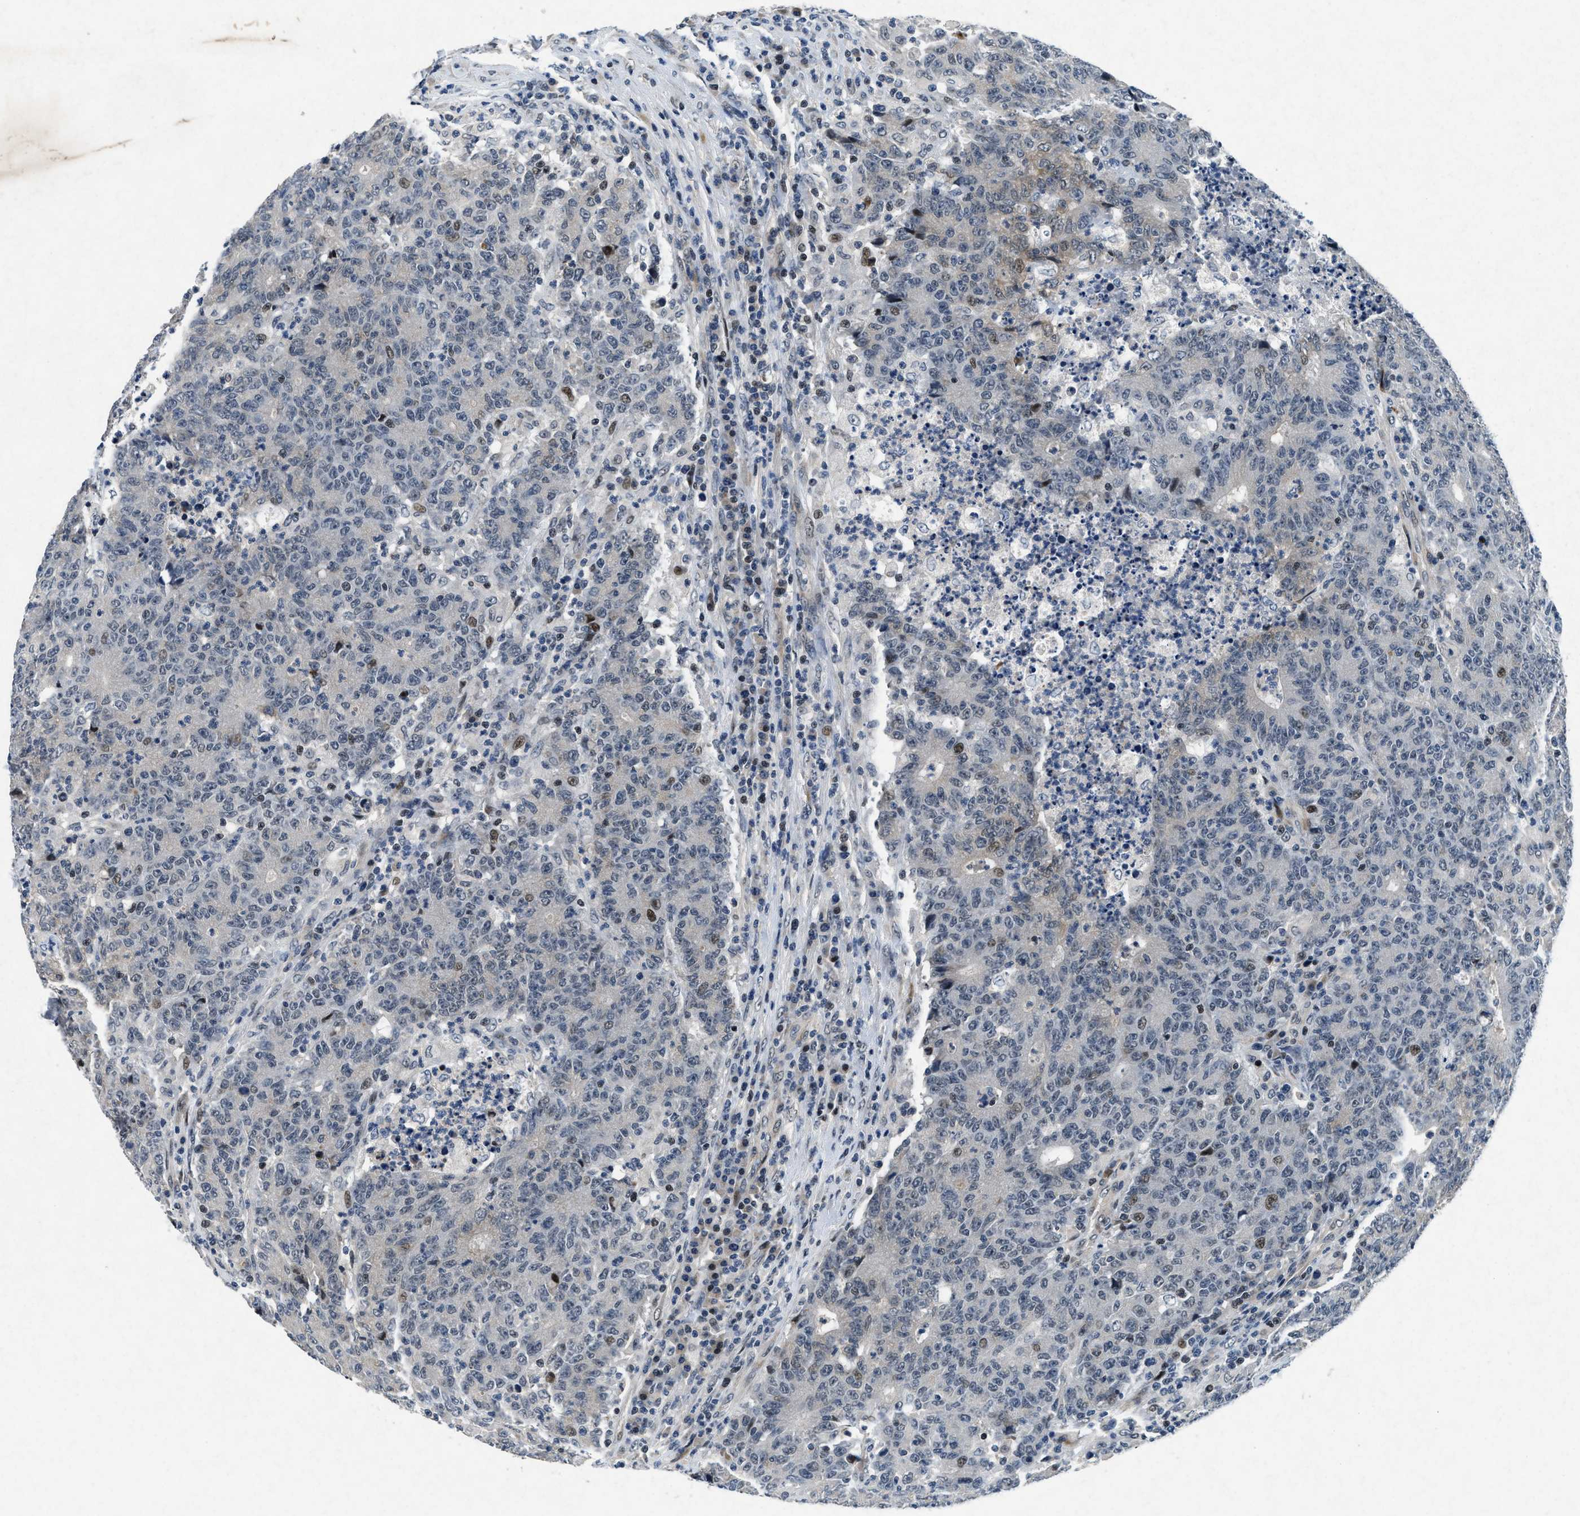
{"staining": {"intensity": "moderate", "quantity": "<25%", "location": "cytoplasmic/membranous,nuclear"}, "tissue": "colorectal cancer", "cell_type": "Tumor cells", "image_type": "cancer", "snomed": [{"axis": "morphology", "description": "Normal tissue, NOS"}, {"axis": "morphology", "description": "Adenocarcinoma, NOS"}, {"axis": "topography", "description": "Colon"}], "caption": "Protein expression analysis of human colorectal cancer reveals moderate cytoplasmic/membranous and nuclear expression in approximately <25% of tumor cells.", "gene": "PHLDA1", "patient": {"sex": "female", "age": 75}}